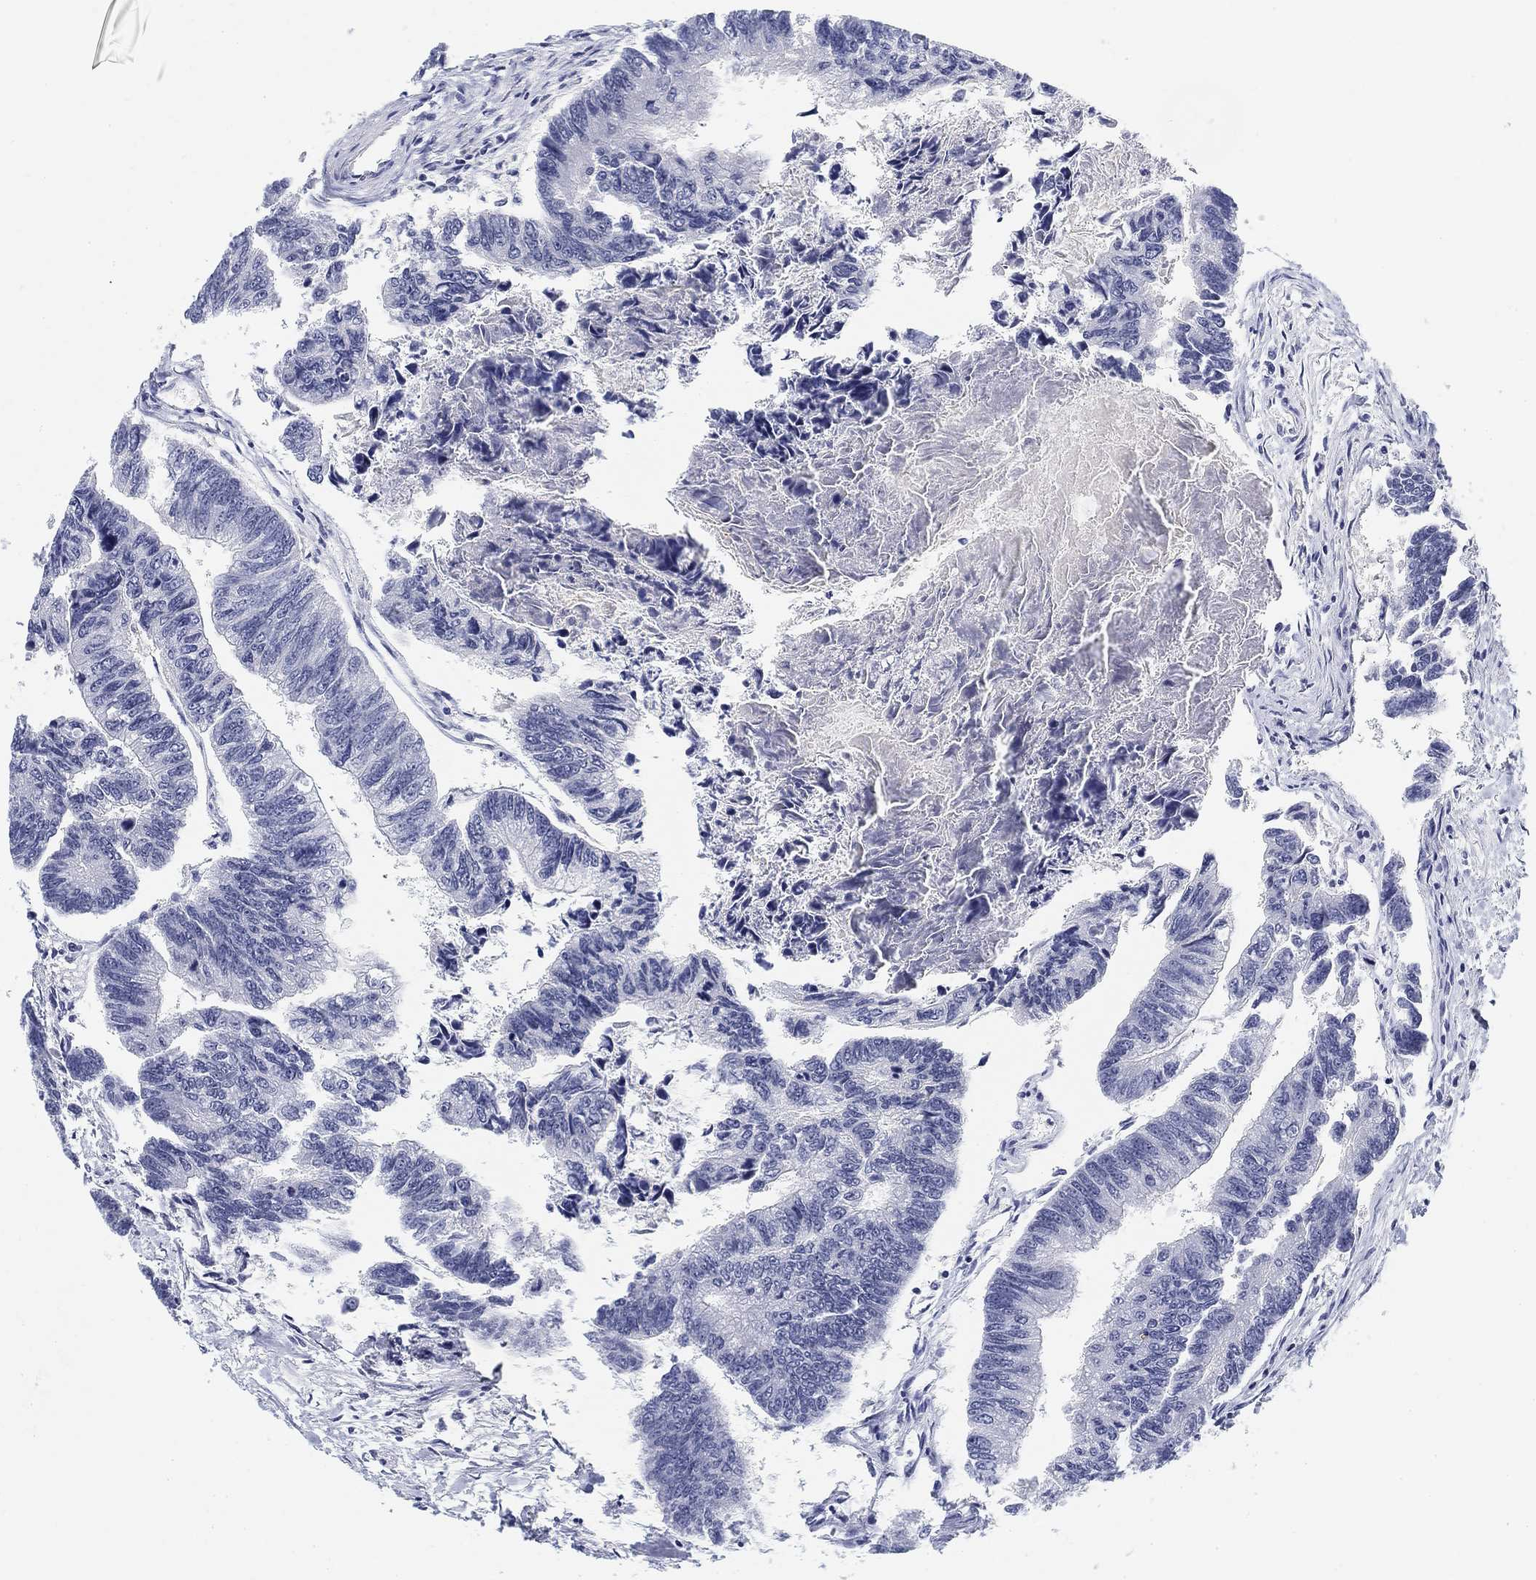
{"staining": {"intensity": "negative", "quantity": "none", "location": "none"}, "tissue": "colorectal cancer", "cell_type": "Tumor cells", "image_type": "cancer", "snomed": [{"axis": "morphology", "description": "Adenocarcinoma, NOS"}, {"axis": "topography", "description": "Colon"}], "caption": "There is no significant expression in tumor cells of colorectal cancer (adenocarcinoma).", "gene": "SLC2A5", "patient": {"sex": "female", "age": 65}}